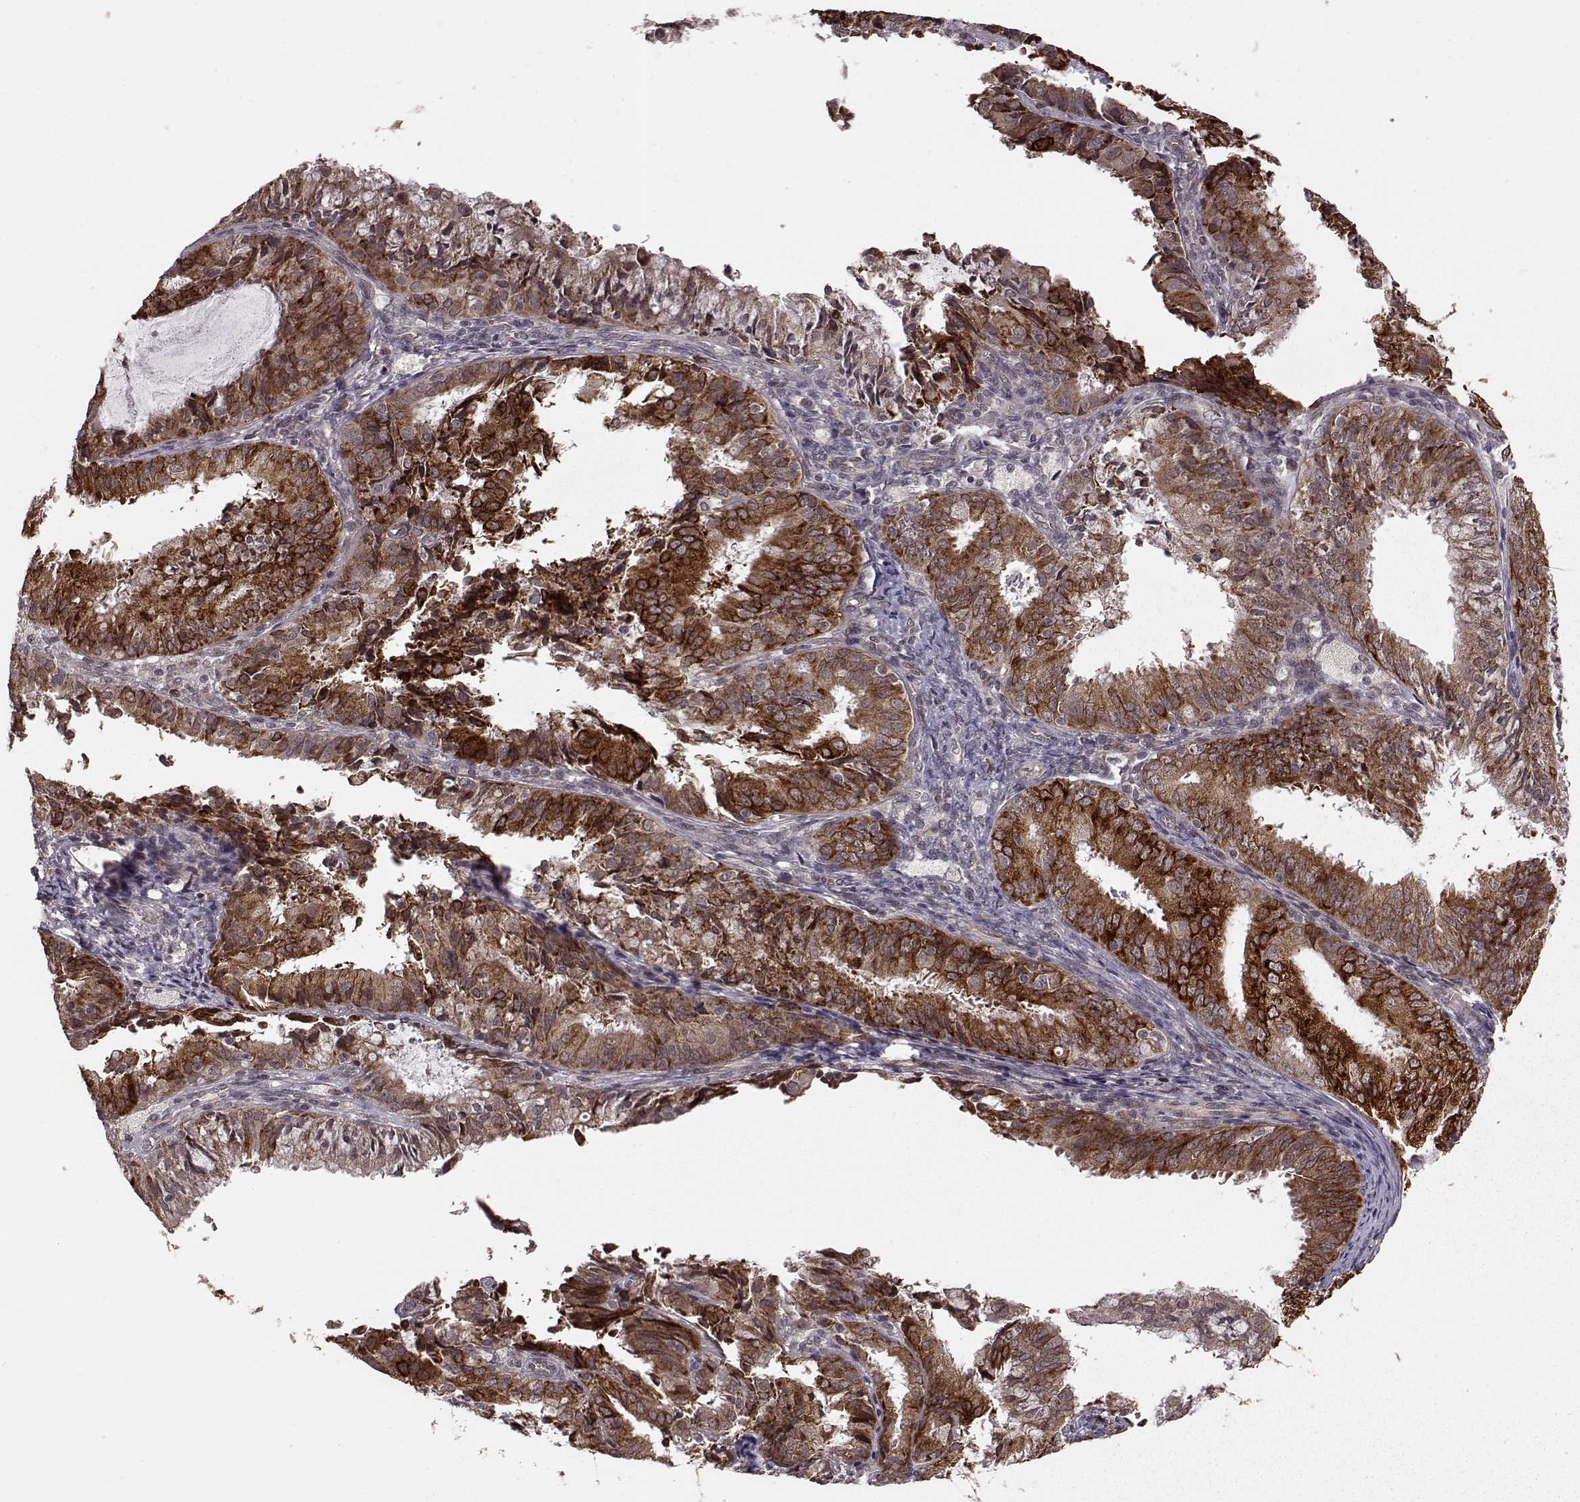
{"staining": {"intensity": "strong", "quantity": ">75%", "location": "cytoplasmic/membranous"}, "tissue": "endometrial cancer", "cell_type": "Tumor cells", "image_type": "cancer", "snomed": [{"axis": "morphology", "description": "Adenocarcinoma, NOS"}, {"axis": "topography", "description": "Endometrium"}], "caption": "Adenocarcinoma (endometrial) tissue demonstrates strong cytoplasmic/membranous positivity in about >75% of tumor cells", "gene": "ELOVL5", "patient": {"sex": "female", "age": 57}}